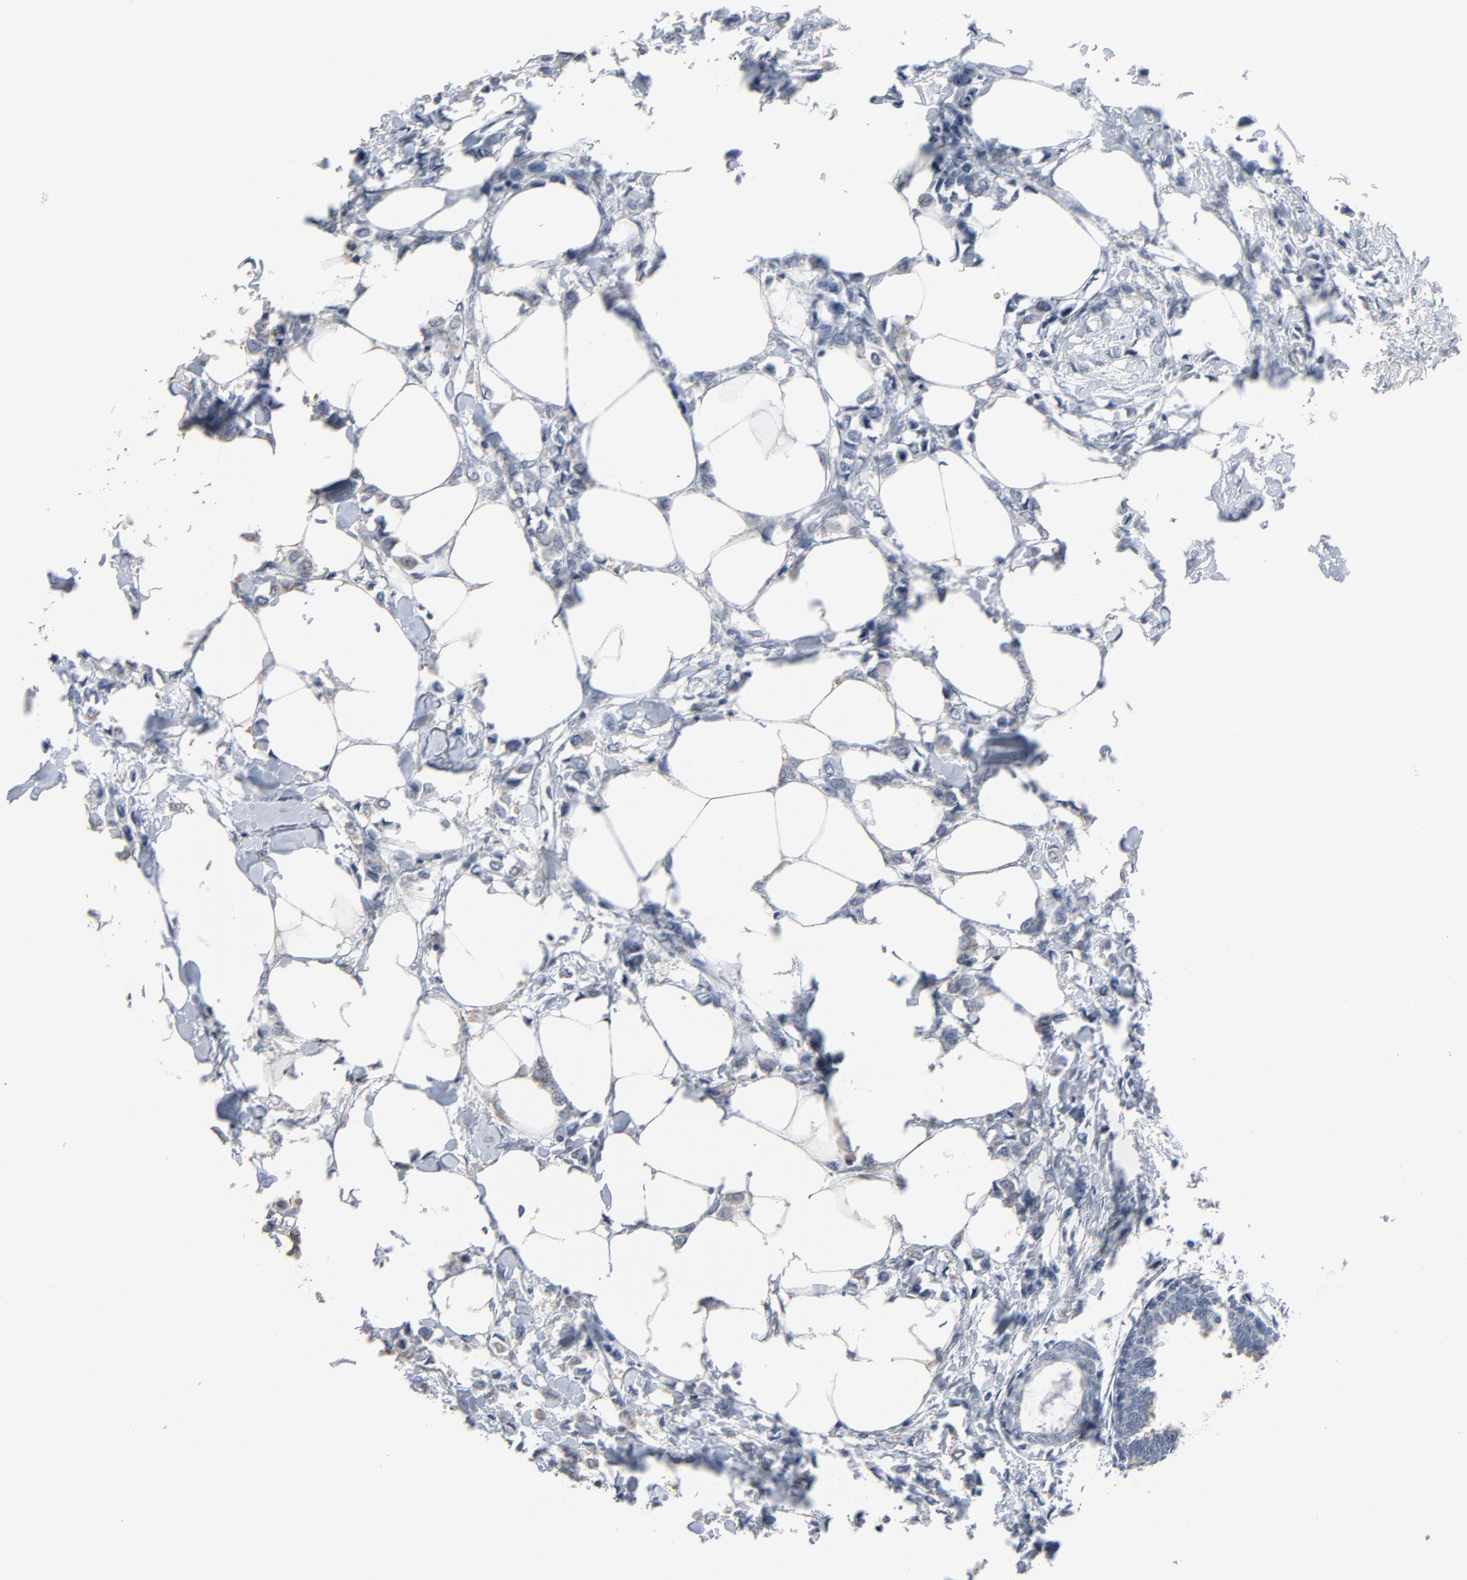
{"staining": {"intensity": "negative", "quantity": "none", "location": "none"}, "tissue": "breast cancer", "cell_type": "Tumor cells", "image_type": "cancer", "snomed": [{"axis": "morphology", "description": "Lobular carcinoma"}, {"axis": "topography", "description": "Breast"}], "caption": "This is an immunohistochemistry micrograph of human breast cancer (lobular carcinoma). There is no expression in tumor cells.", "gene": "CCT5", "patient": {"sex": "female", "age": 51}}